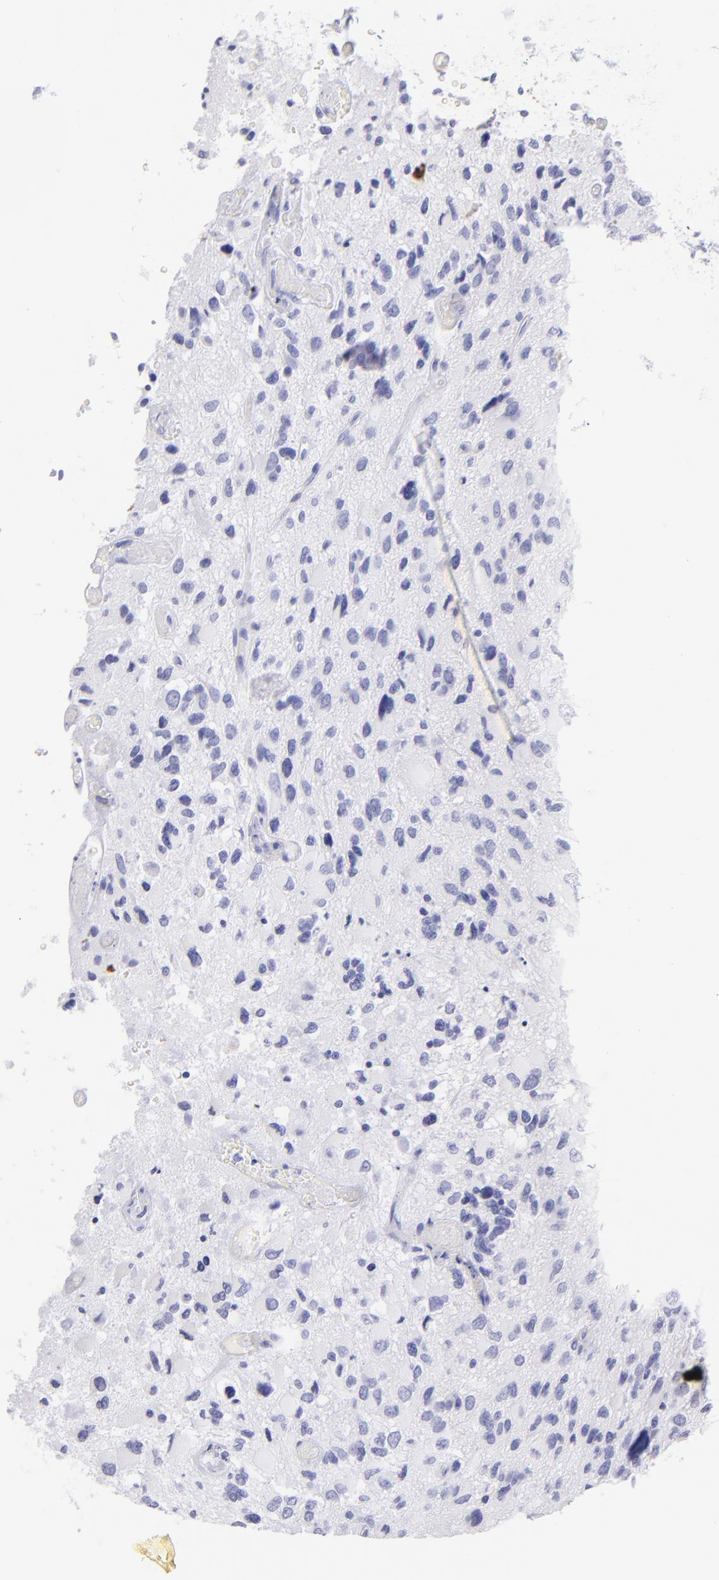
{"staining": {"intensity": "negative", "quantity": "none", "location": "none"}, "tissue": "glioma", "cell_type": "Tumor cells", "image_type": "cancer", "snomed": [{"axis": "morphology", "description": "Glioma, malignant, High grade"}, {"axis": "topography", "description": "Brain"}], "caption": "Glioma stained for a protein using immunohistochemistry (IHC) exhibits no positivity tumor cells.", "gene": "CD72", "patient": {"sex": "male", "age": 69}}